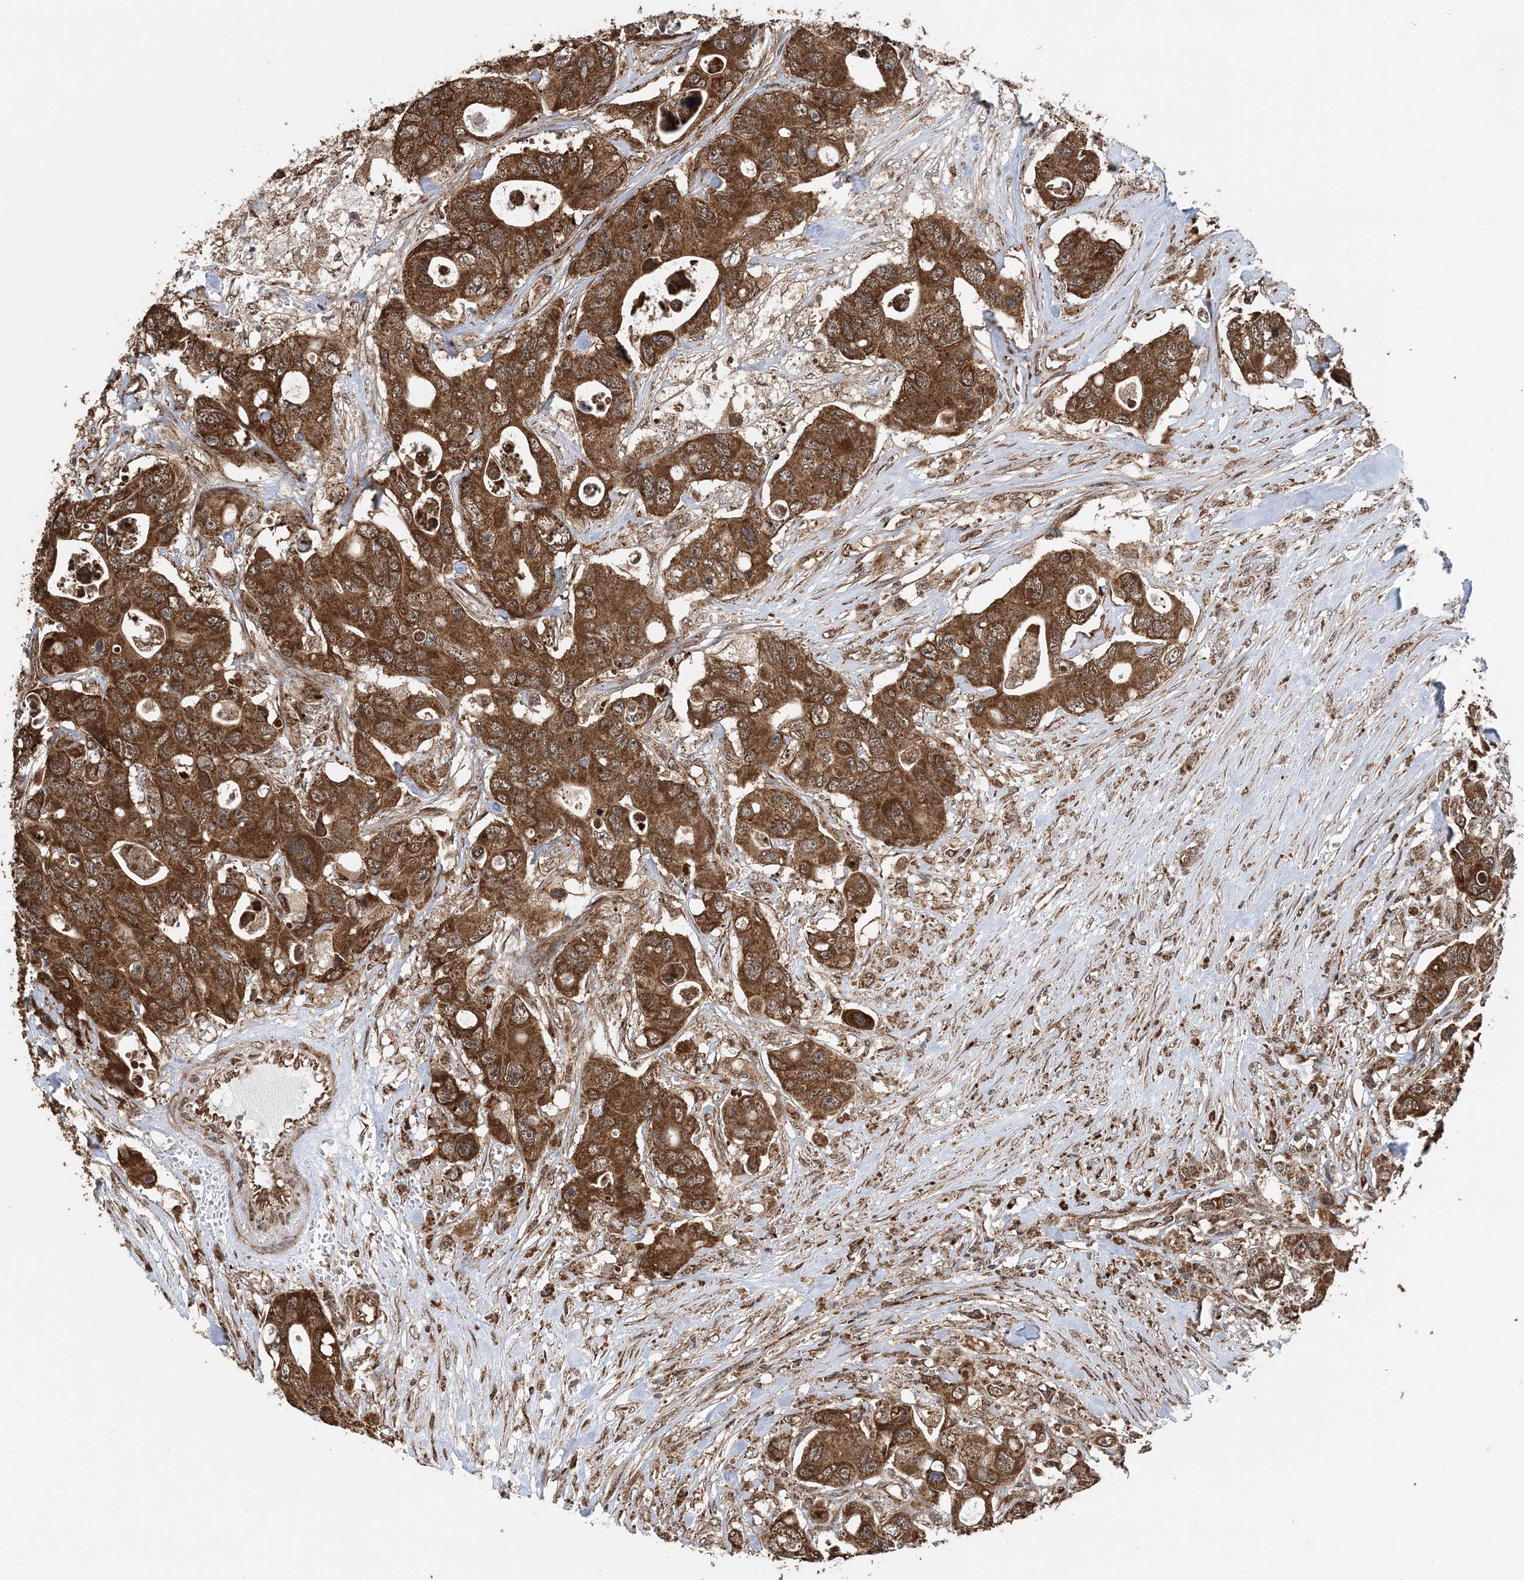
{"staining": {"intensity": "moderate", "quantity": ">75%", "location": "cytoplasmic/membranous"}, "tissue": "colorectal cancer", "cell_type": "Tumor cells", "image_type": "cancer", "snomed": [{"axis": "morphology", "description": "Adenocarcinoma, NOS"}, {"axis": "topography", "description": "Colon"}], "caption": "Immunohistochemistry micrograph of neoplastic tissue: human colorectal cancer (adenocarcinoma) stained using immunohistochemistry (IHC) reveals medium levels of moderate protein expression localized specifically in the cytoplasmic/membranous of tumor cells, appearing as a cytoplasmic/membranous brown color.", "gene": "PCBP1", "patient": {"sex": "female", "age": 46}}